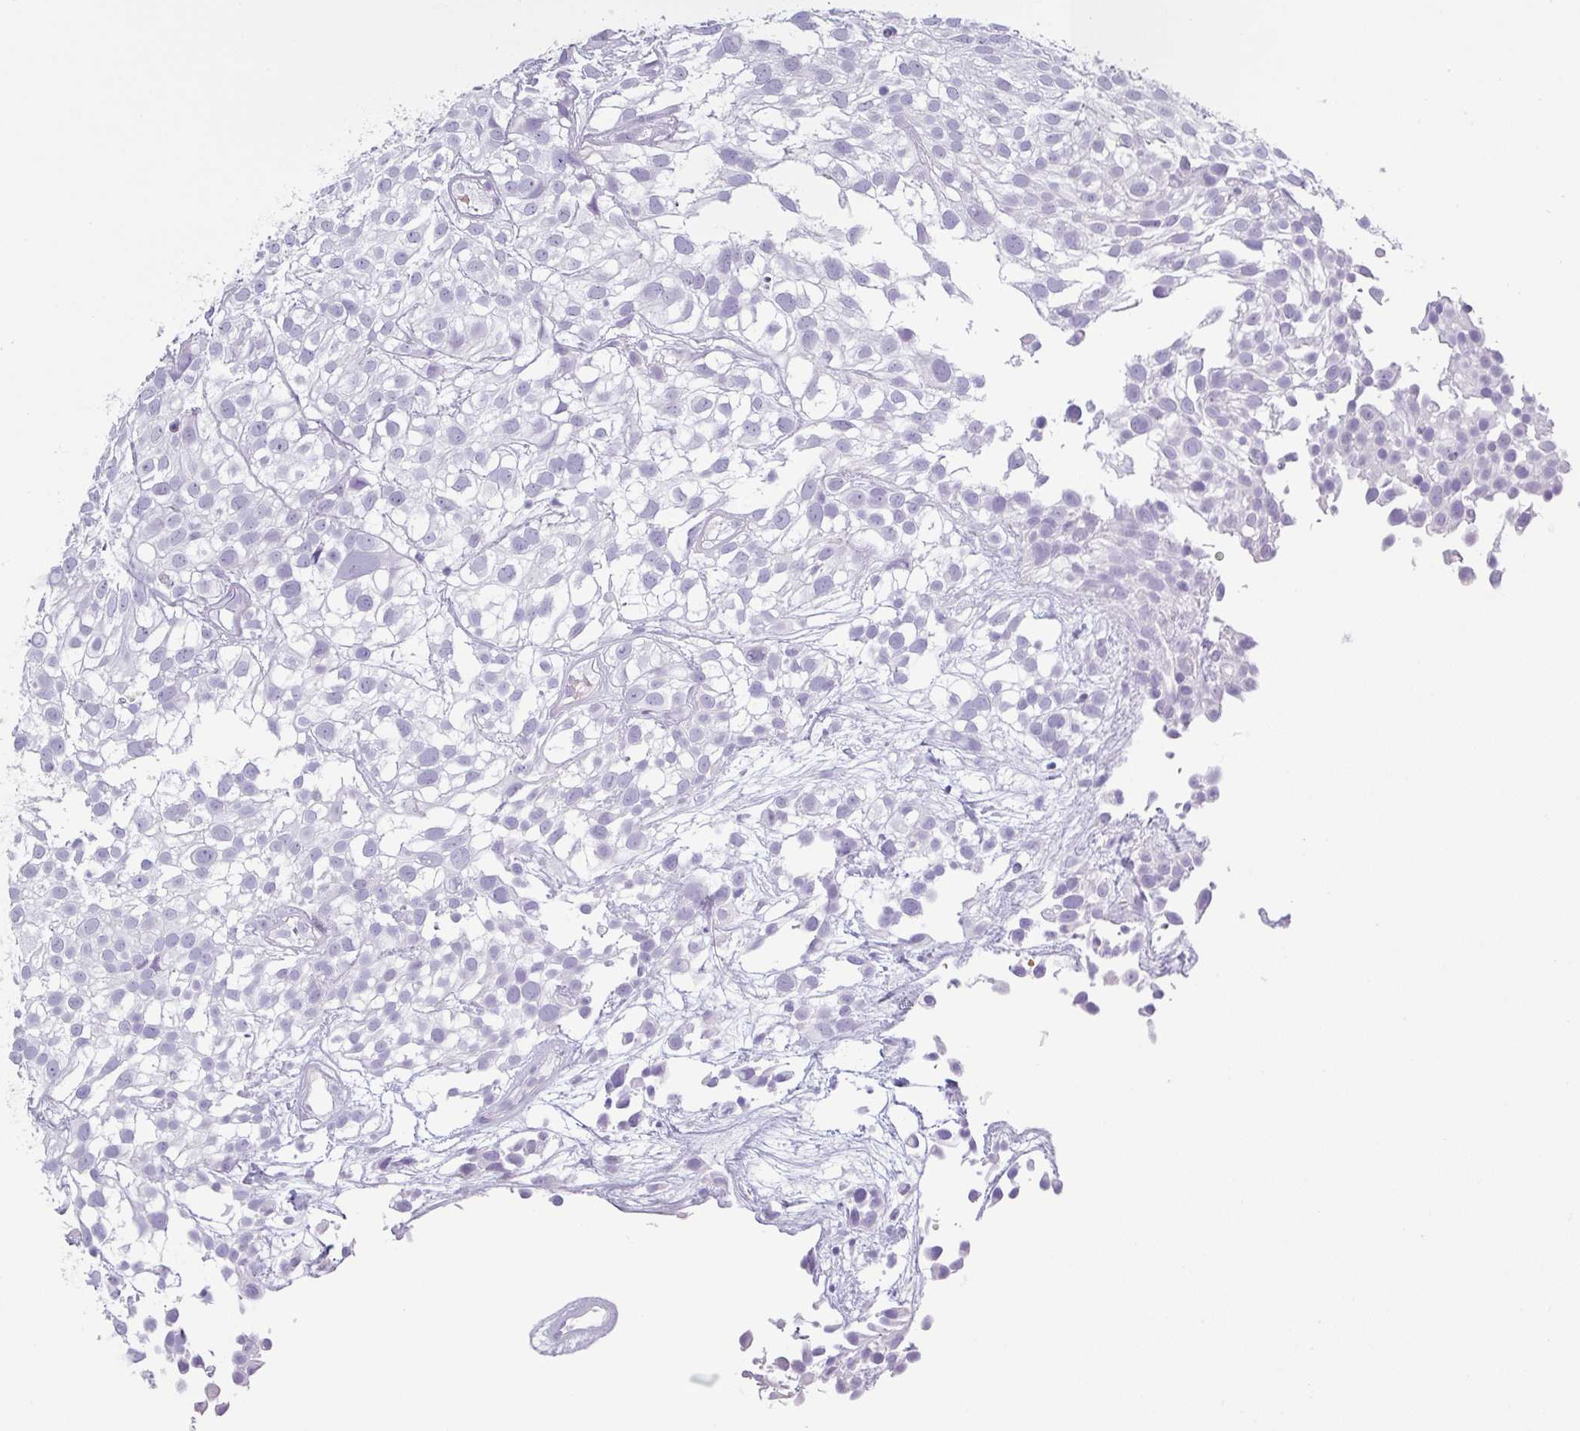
{"staining": {"intensity": "negative", "quantity": "none", "location": "none"}, "tissue": "urothelial cancer", "cell_type": "Tumor cells", "image_type": "cancer", "snomed": [{"axis": "morphology", "description": "Urothelial carcinoma, High grade"}, {"axis": "topography", "description": "Urinary bladder"}], "caption": "Immunohistochemical staining of urothelial cancer displays no significant positivity in tumor cells.", "gene": "CRYBB2", "patient": {"sex": "male", "age": 56}}